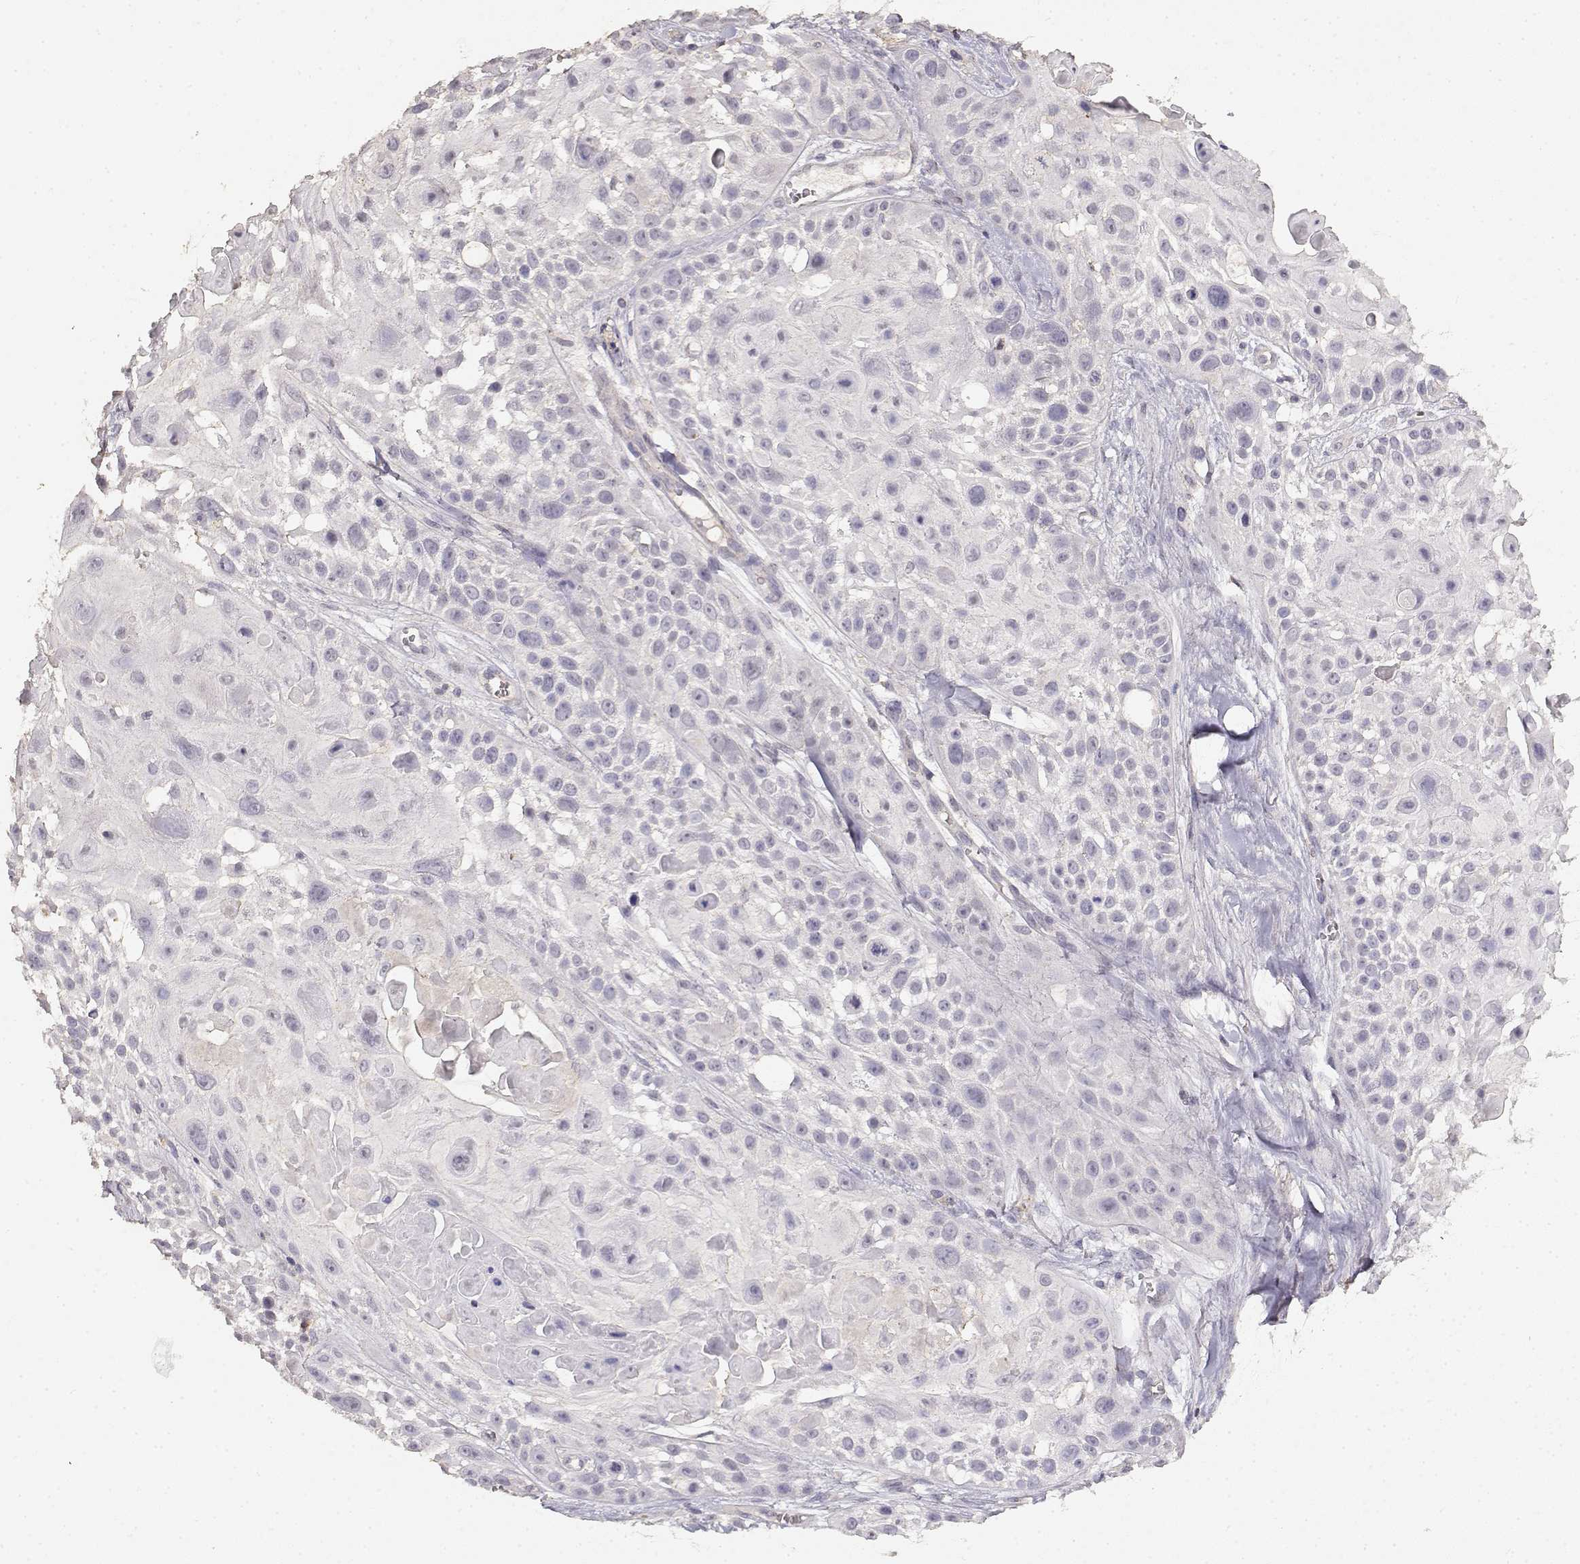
{"staining": {"intensity": "negative", "quantity": "none", "location": "none"}, "tissue": "skin cancer", "cell_type": "Tumor cells", "image_type": "cancer", "snomed": [{"axis": "morphology", "description": "Squamous cell carcinoma, NOS"}, {"axis": "topography", "description": "Skin"}, {"axis": "topography", "description": "Anal"}], "caption": "Immunohistochemical staining of skin squamous cell carcinoma demonstrates no significant staining in tumor cells.", "gene": "TNFRSF10C", "patient": {"sex": "female", "age": 75}}